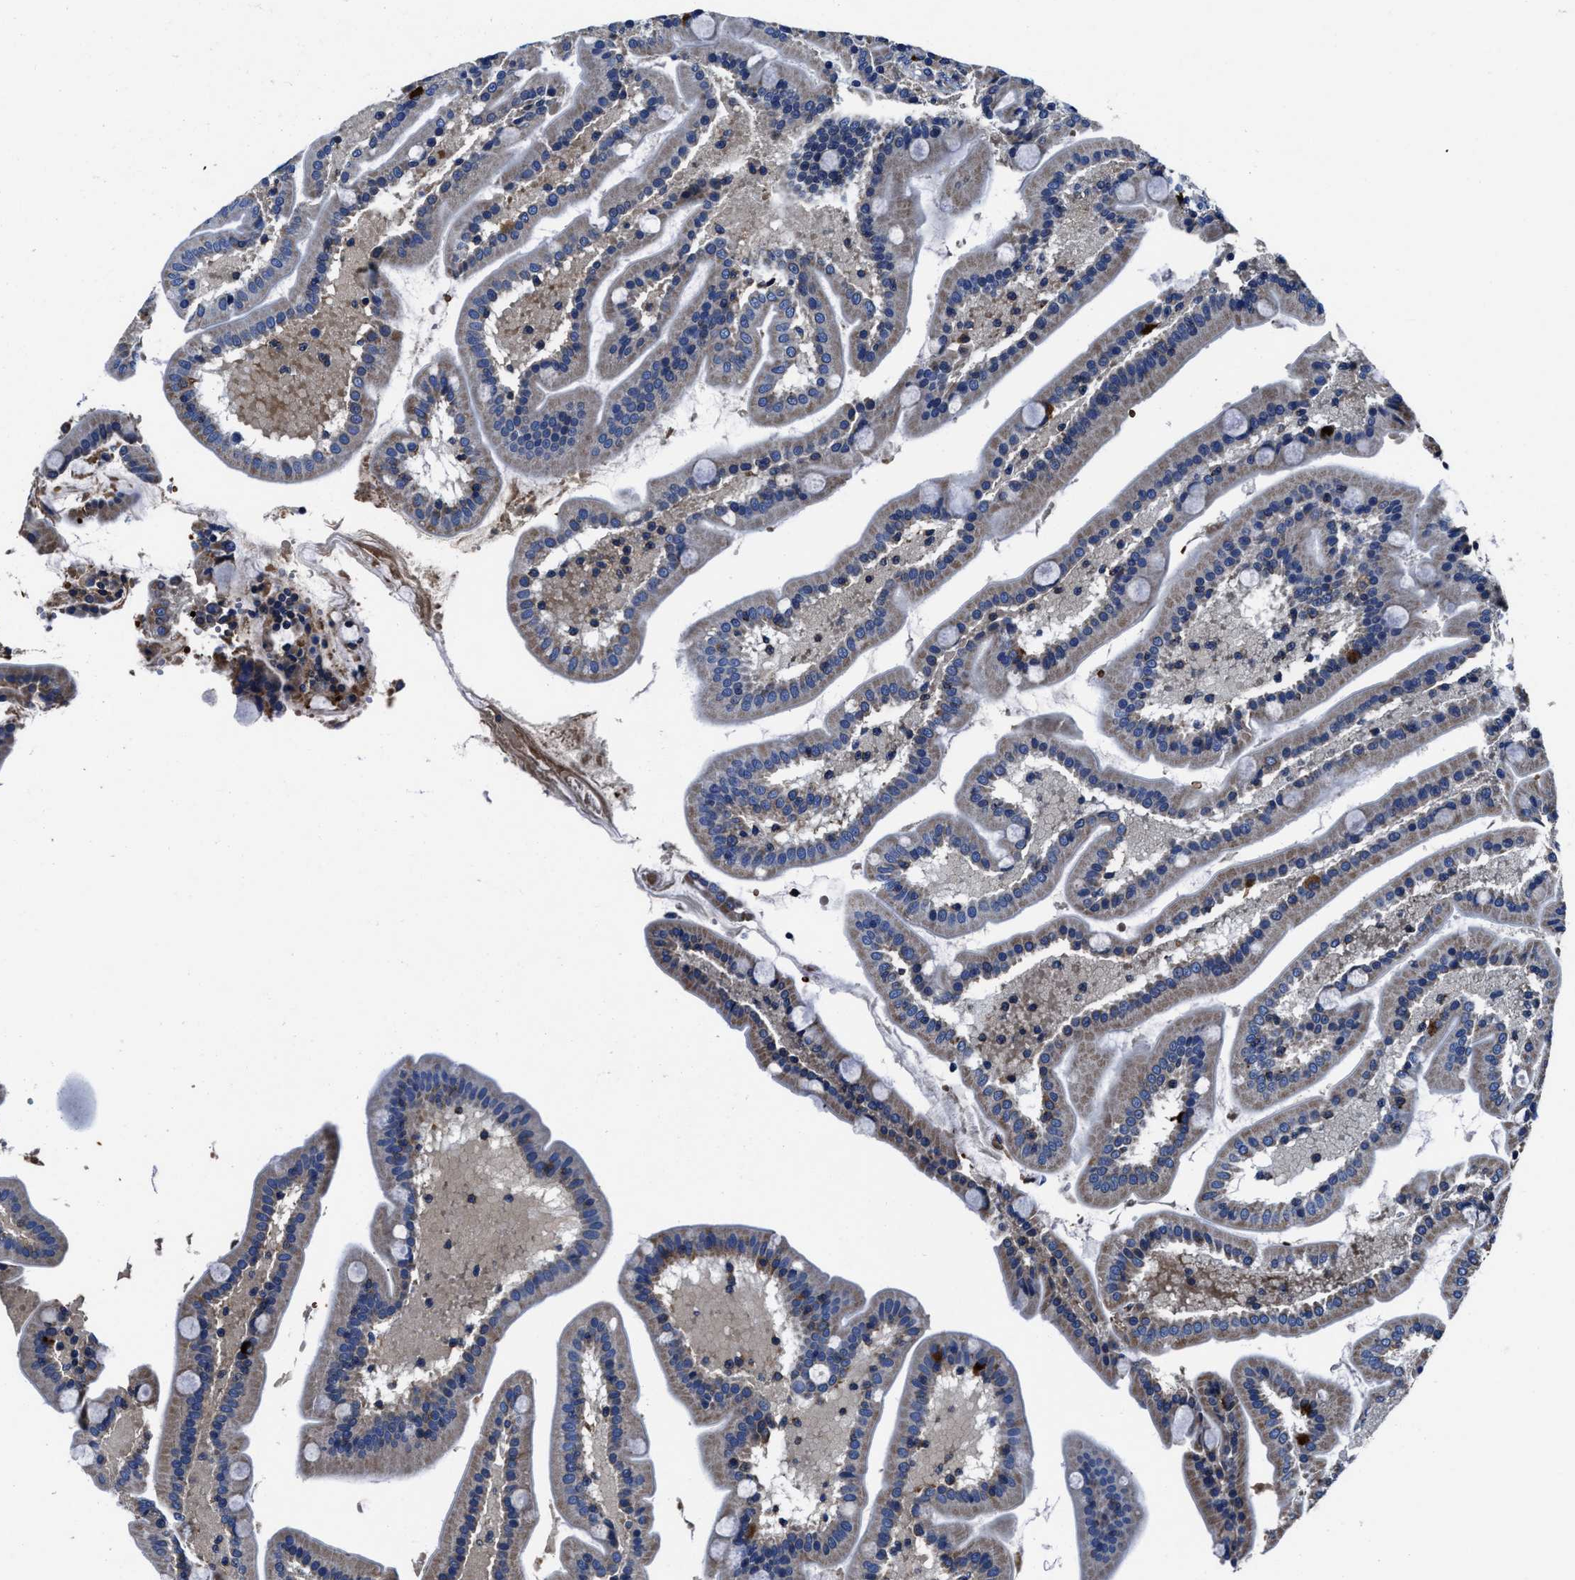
{"staining": {"intensity": "moderate", "quantity": ">75%", "location": "cytoplasmic/membranous"}, "tissue": "duodenum", "cell_type": "Glandular cells", "image_type": "normal", "snomed": [{"axis": "morphology", "description": "Normal tissue, NOS"}, {"axis": "topography", "description": "Duodenum"}], "caption": "Brown immunohistochemical staining in benign duodenum reveals moderate cytoplasmic/membranous positivity in approximately >75% of glandular cells.", "gene": "PHLPP1", "patient": {"sex": "male", "age": 54}}